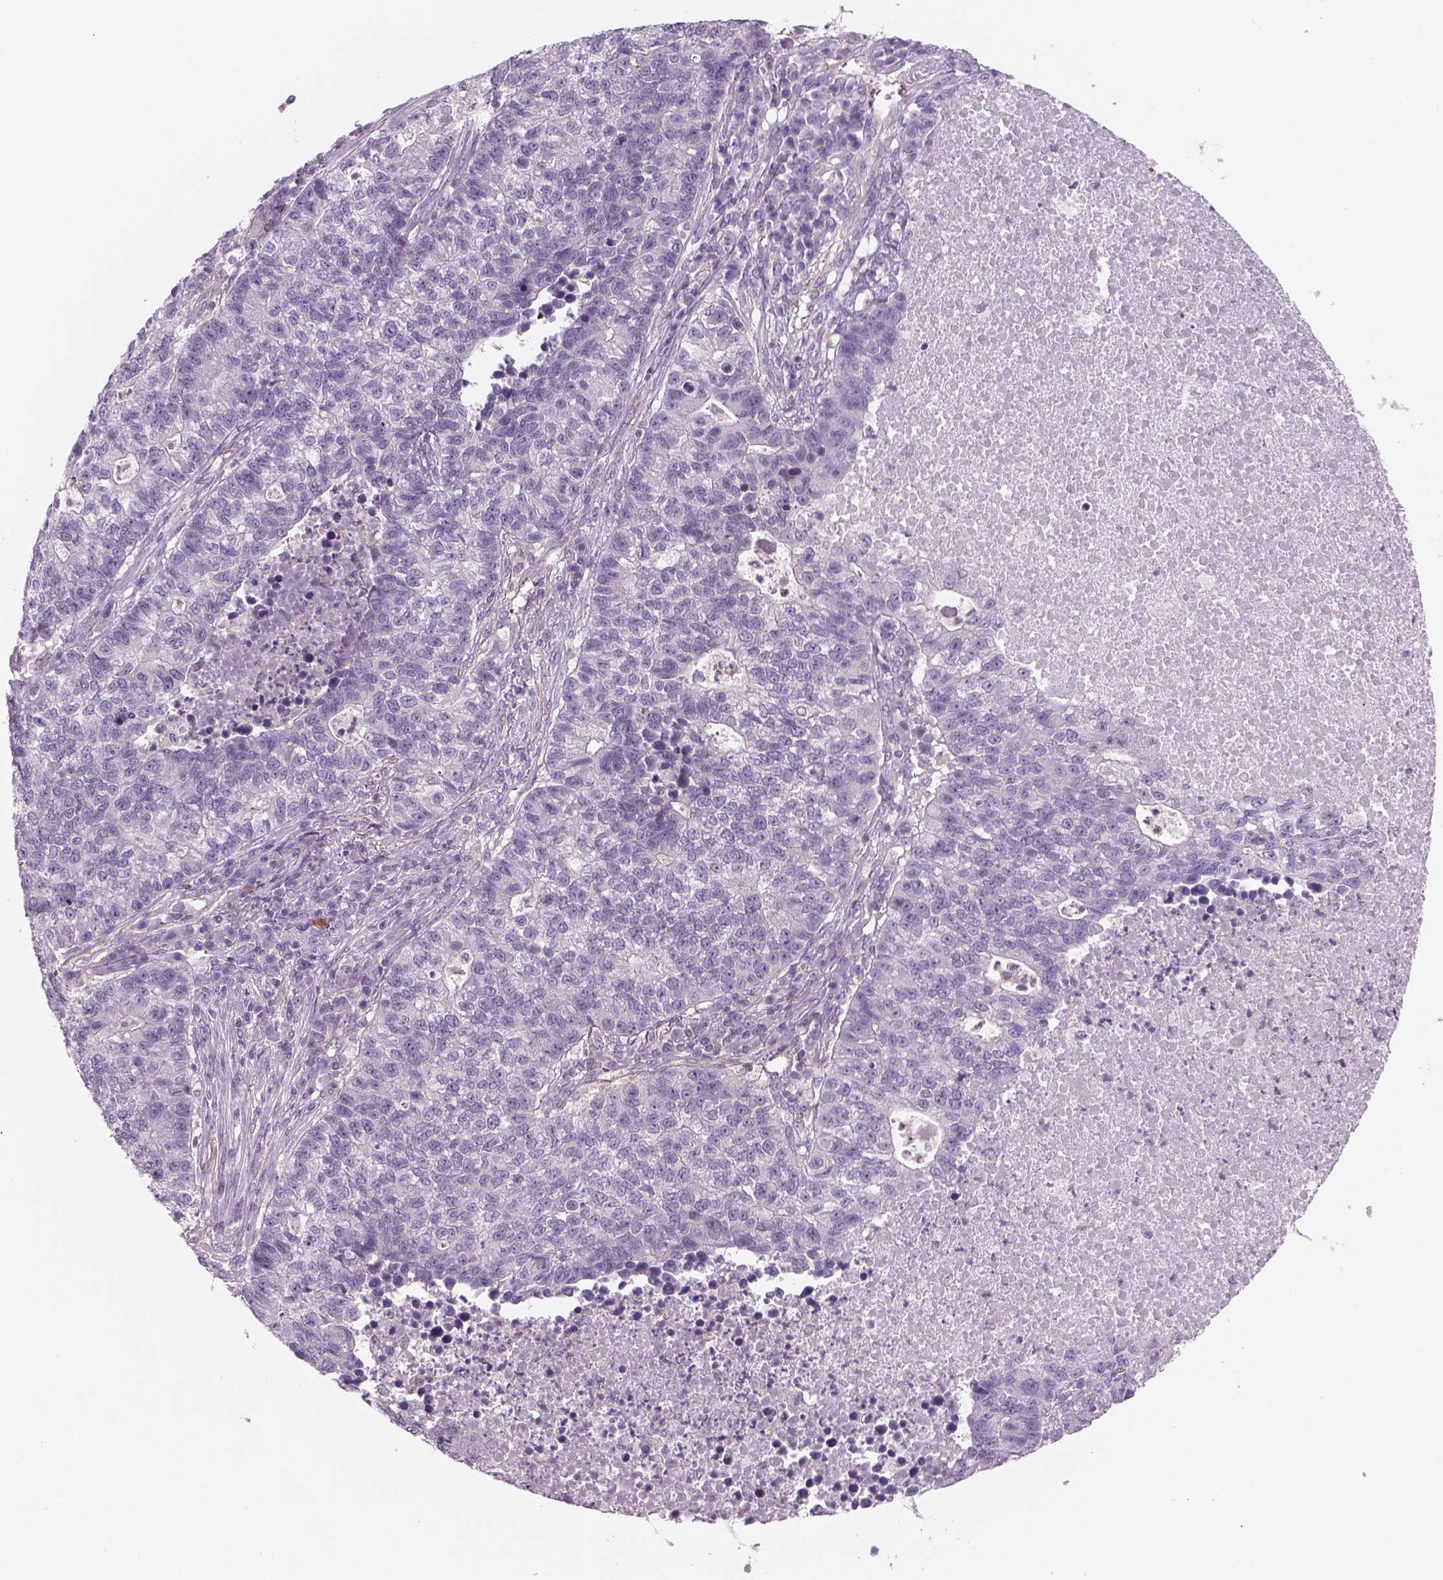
{"staining": {"intensity": "negative", "quantity": "none", "location": "none"}, "tissue": "lung cancer", "cell_type": "Tumor cells", "image_type": "cancer", "snomed": [{"axis": "morphology", "description": "Adenocarcinoma, NOS"}, {"axis": "topography", "description": "Lung"}], "caption": "IHC of lung cancer (adenocarcinoma) shows no staining in tumor cells.", "gene": "SLC1A7", "patient": {"sex": "male", "age": 57}}